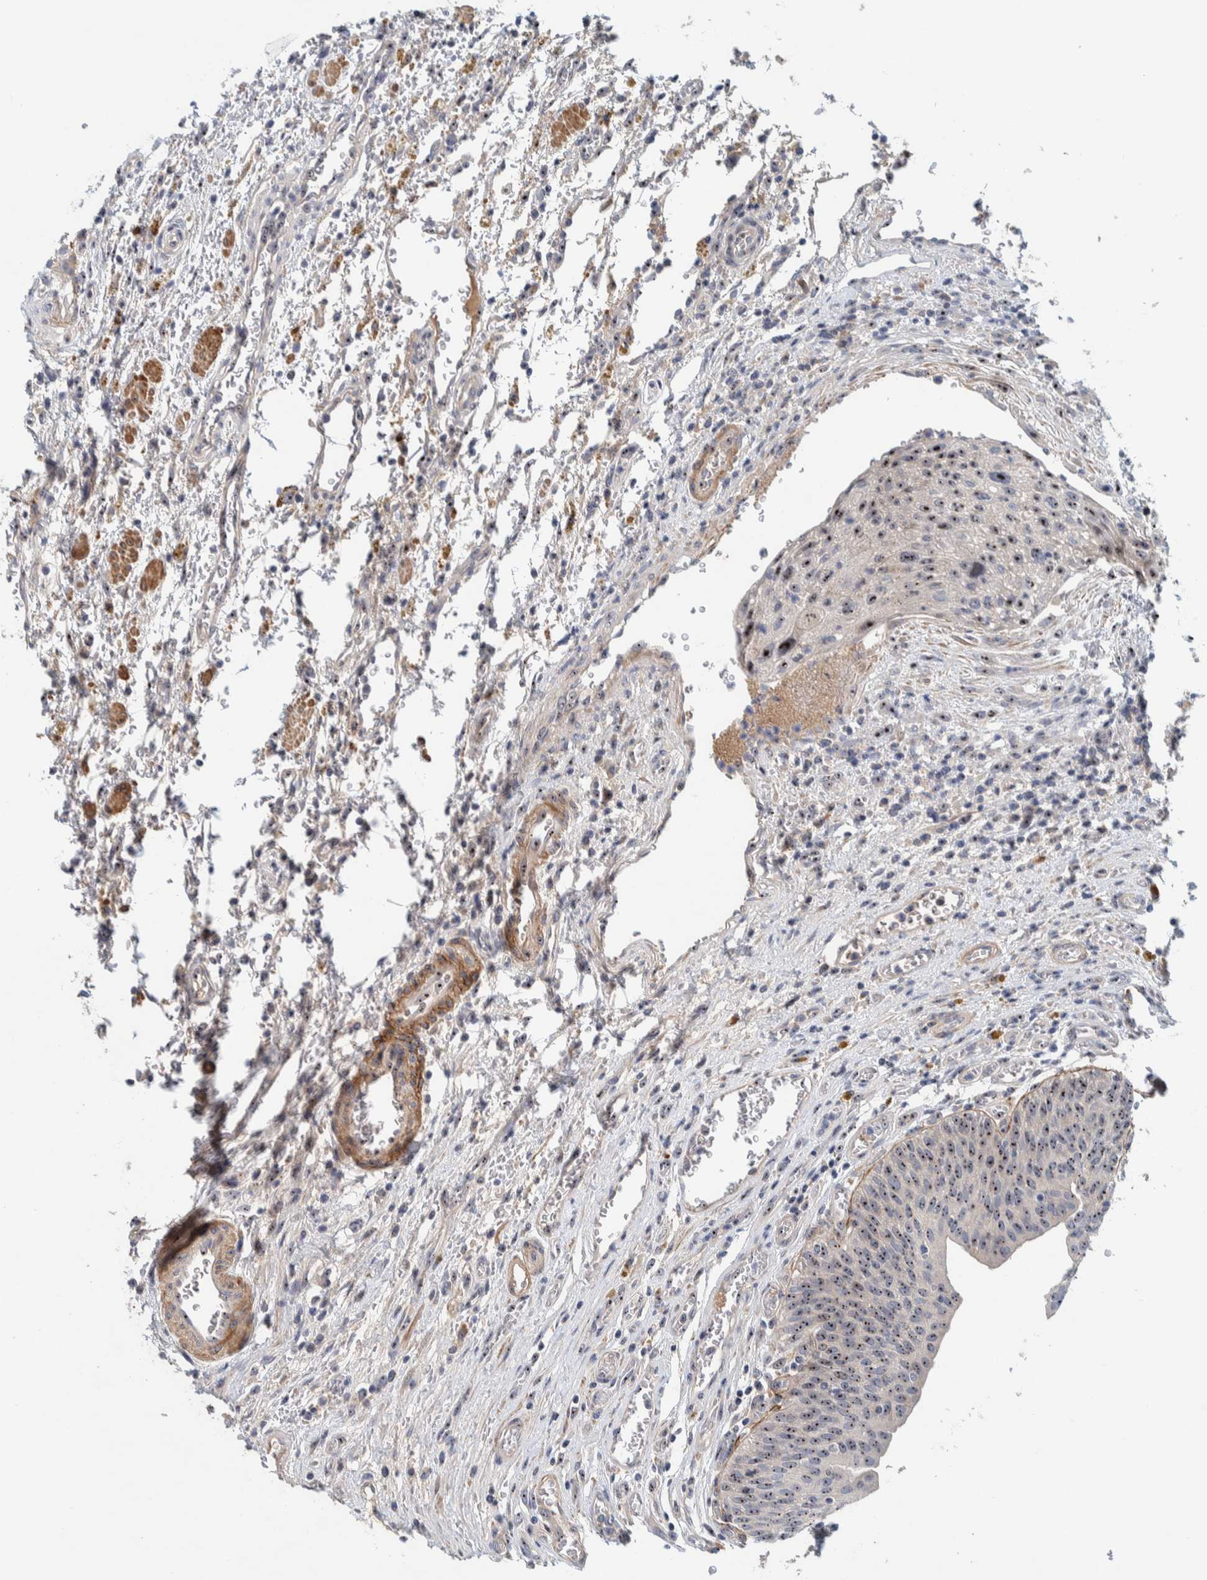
{"staining": {"intensity": "moderate", "quantity": ">75%", "location": "nuclear"}, "tissue": "urothelial cancer", "cell_type": "Tumor cells", "image_type": "cancer", "snomed": [{"axis": "morphology", "description": "Urothelial carcinoma, Low grade"}, {"axis": "morphology", "description": "Urothelial carcinoma, High grade"}, {"axis": "topography", "description": "Urinary bladder"}], "caption": "A brown stain labels moderate nuclear expression of a protein in human urothelial carcinoma (high-grade) tumor cells. Nuclei are stained in blue.", "gene": "NOL11", "patient": {"sex": "male", "age": 35}}